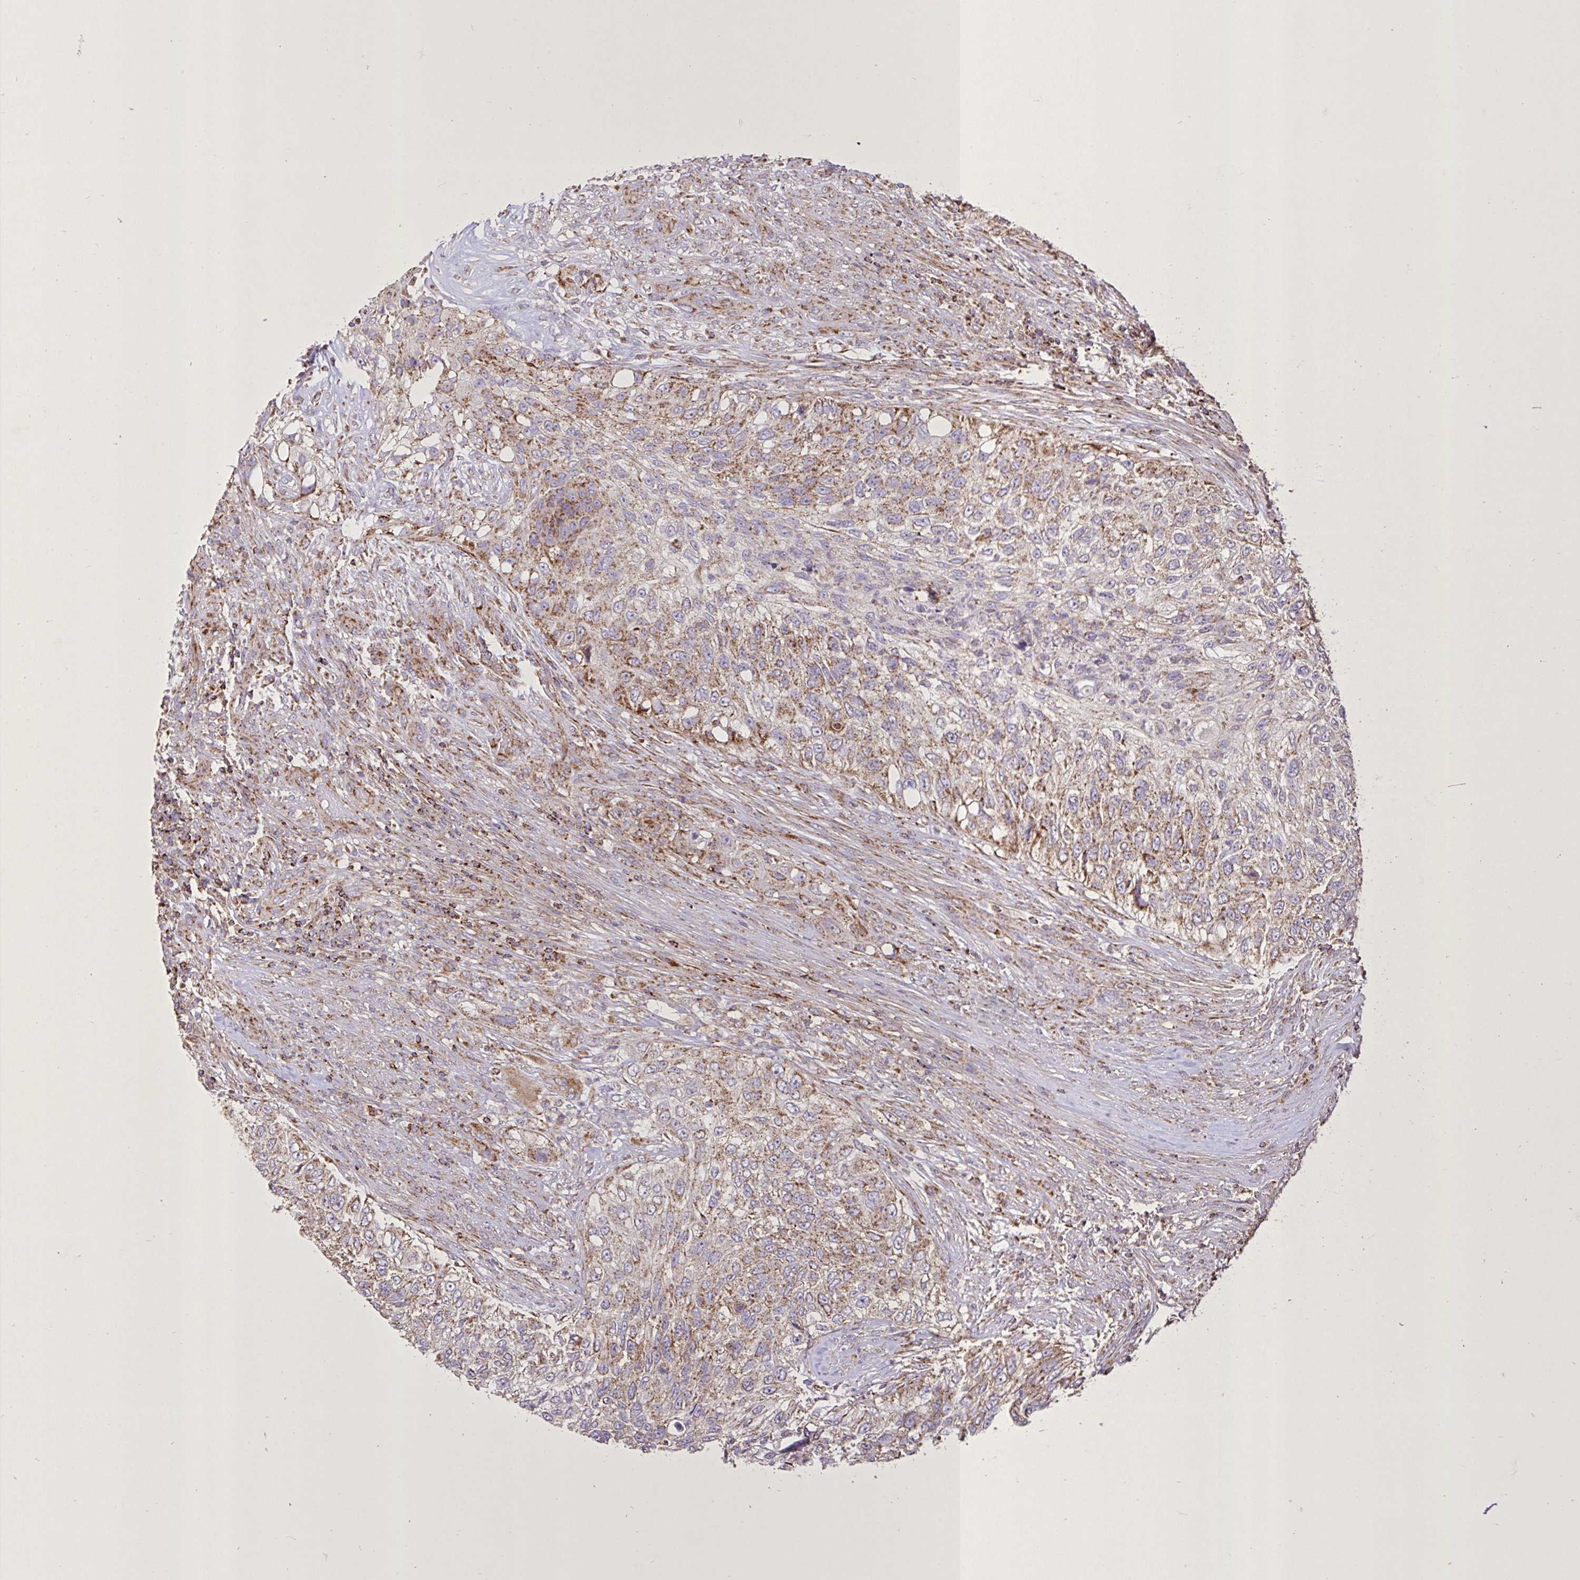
{"staining": {"intensity": "moderate", "quantity": ">75%", "location": "cytoplasmic/membranous"}, "tissue": "urothelial cancer", "cell_type": "Tumor cells", "image_type": "cancer", "snomed": [{"axis": "morphology", "description": "Urothelial carcinoma, High grade"}, {"axis": "topography", "description": "Urinary bladder"}], "caption": "This is an image of IHC staining of urothelial cancer, which shows moderate staining in the cytoplasmic/membranous of tumor cells.", "gene": "AGK", "patient": {"sex": "female", "age": 60}}